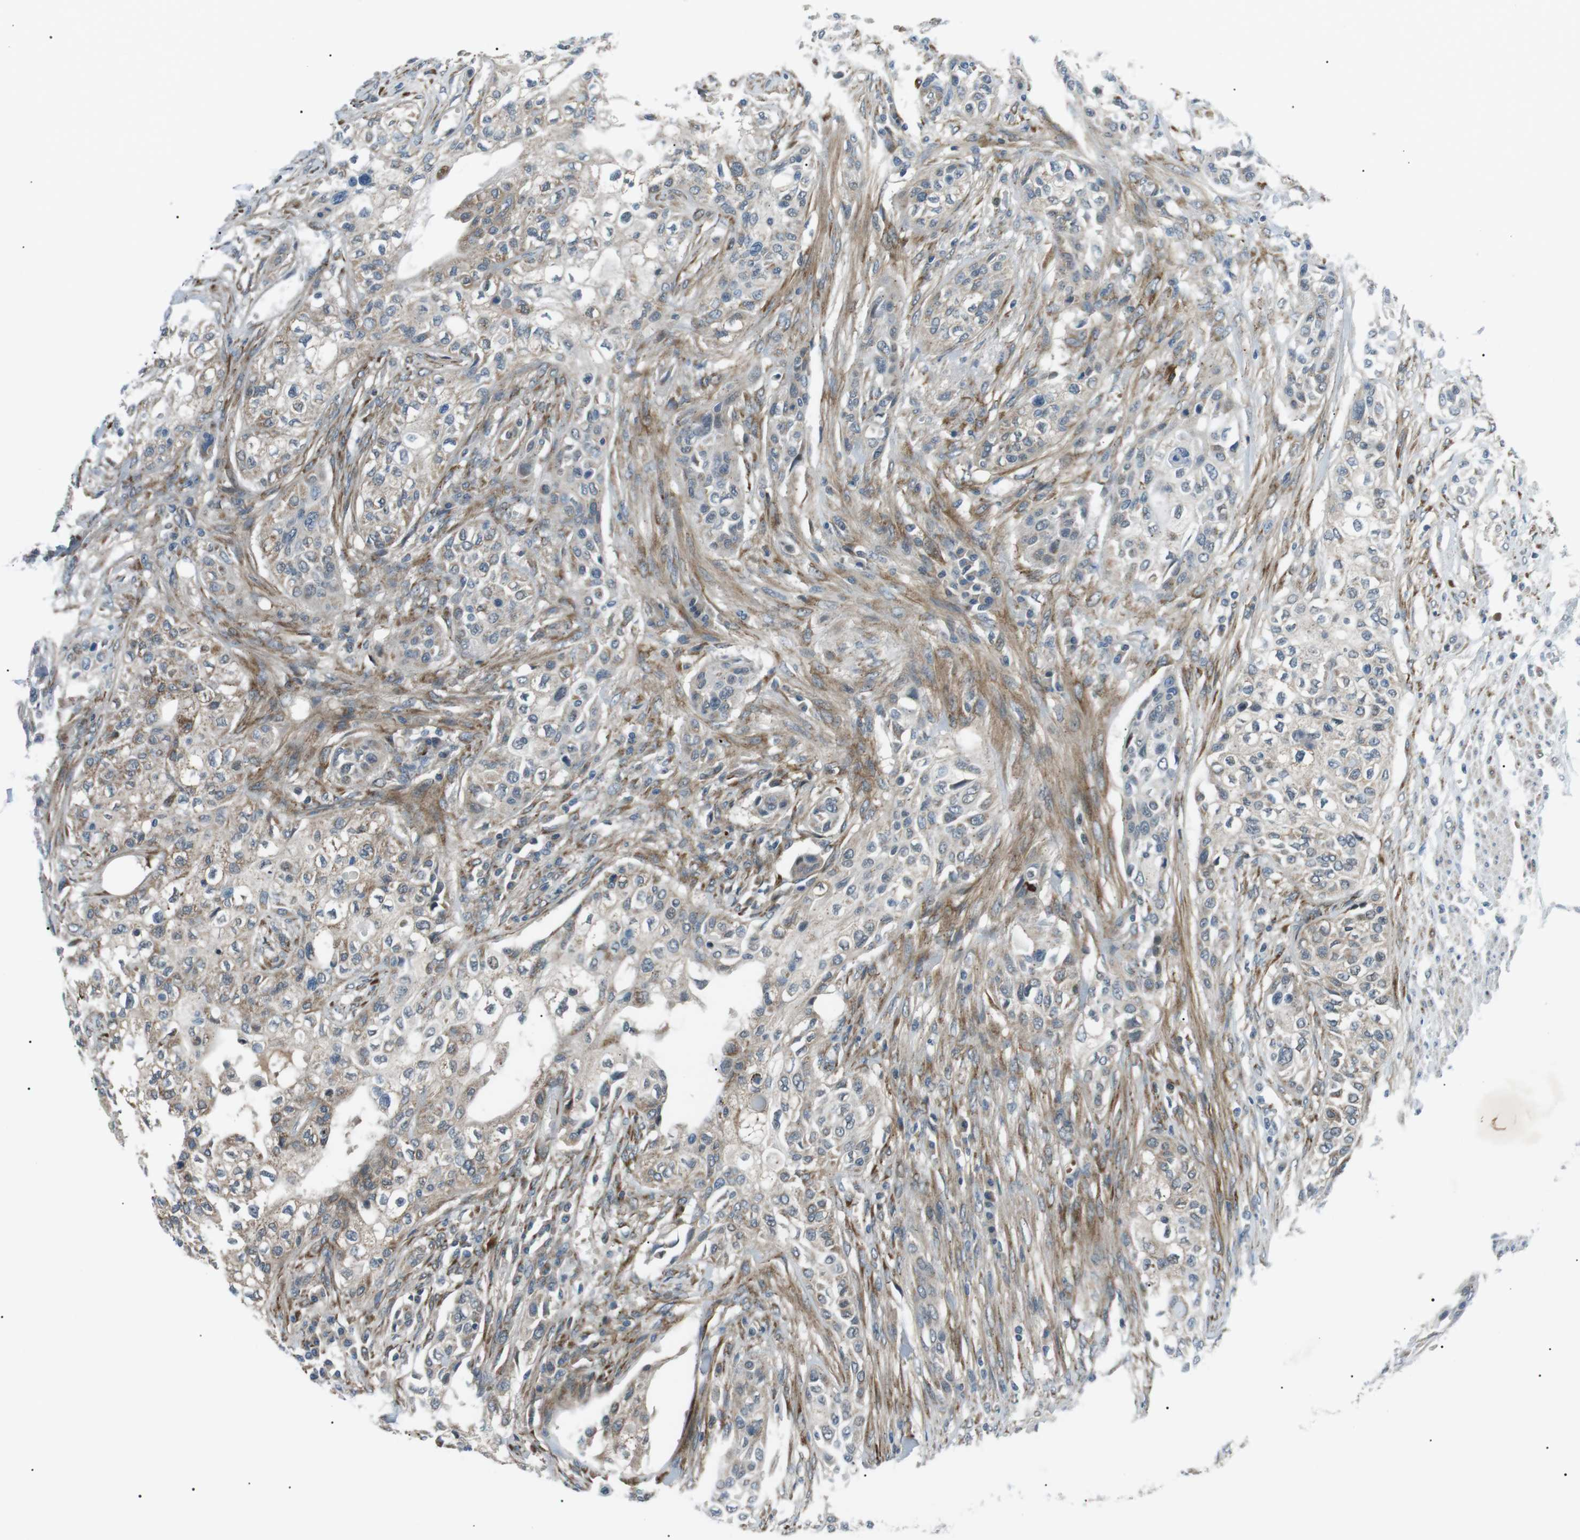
{"staining": {"intensity": "negative", "quantity": "none", "location": "none"}, "tissue": "urothelial cancer", "cell_type": "Tumor cells", "image_type": "cancer", "snomed": [{"axis": "morphology", "description": "Urothelial carcinoma, High grade"}, {"axis": "topography", "description": "Urinary bladder"}], "caption": "Immunohistochemical staining of human urothelial cancer shows no significant positivity in tumor cells. Brightfield microscopy of IHC stained with DAB (3,3'-diaminobenzidine) (brown) and hematoxylin (blue), captured at high magnification.", "gene": "ARID5B", "patient": {"sex": "male", "age": 74}}